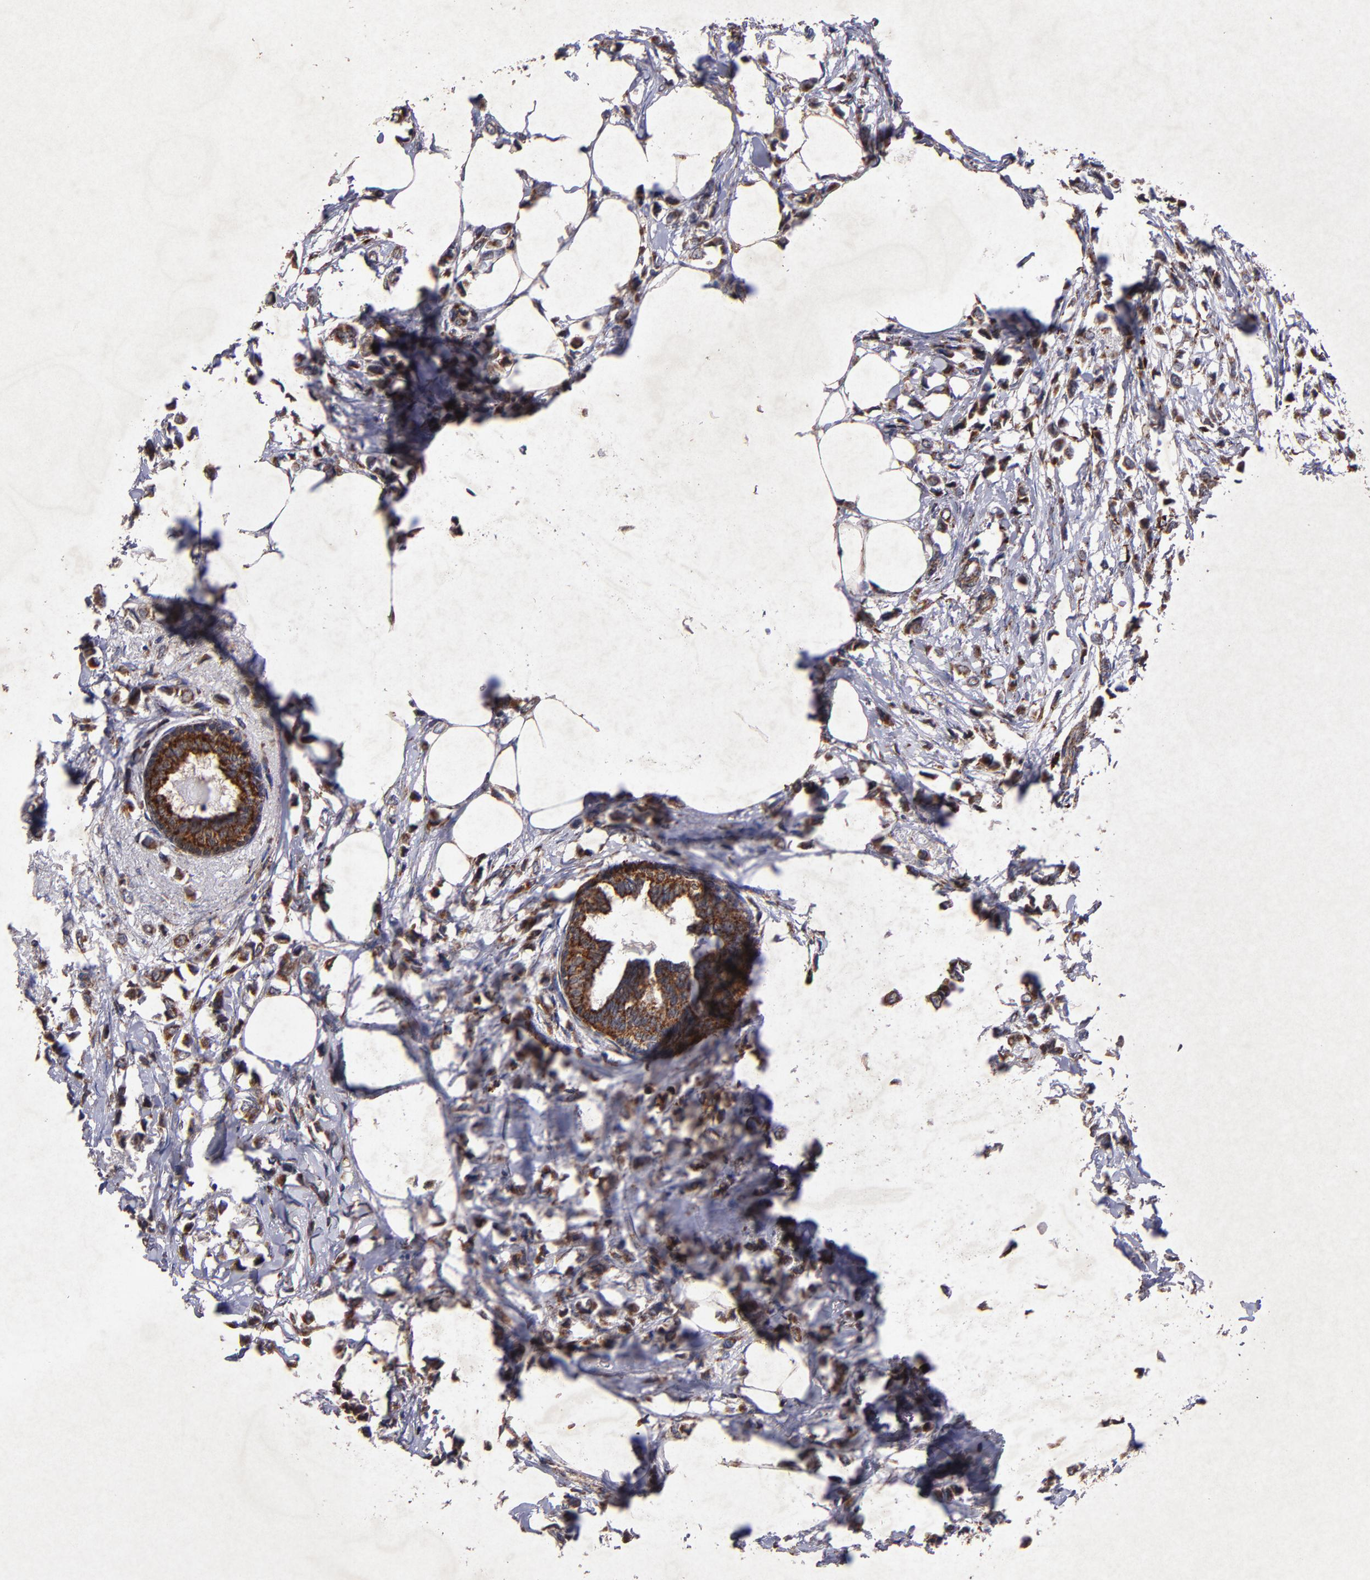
{"staining": {"intensity": "strong", "quantity": ">75%", "location": "cytoplasmic/membranous"}, "tissue": "breast cancer", "cell_type": "Tumor cells", "image_type": "cancer", "snomed": [{"axis": "morphology", "description": "Lobular carcinoma"}, {"axis": "topography", "description": "Breast"}], "caption": "IHC (DAB (3,3'-diaminobenzidine)) staining of breast cancer (lobular carcinoma) shows strong cytoplasmic/membranous protein positivity in approximately >75% of tumor cells. (Brightfield microscopy of DAB IHC at high magnification).", "gene": "TIMM9", "patient": {"sex": "female", "age": 51}}